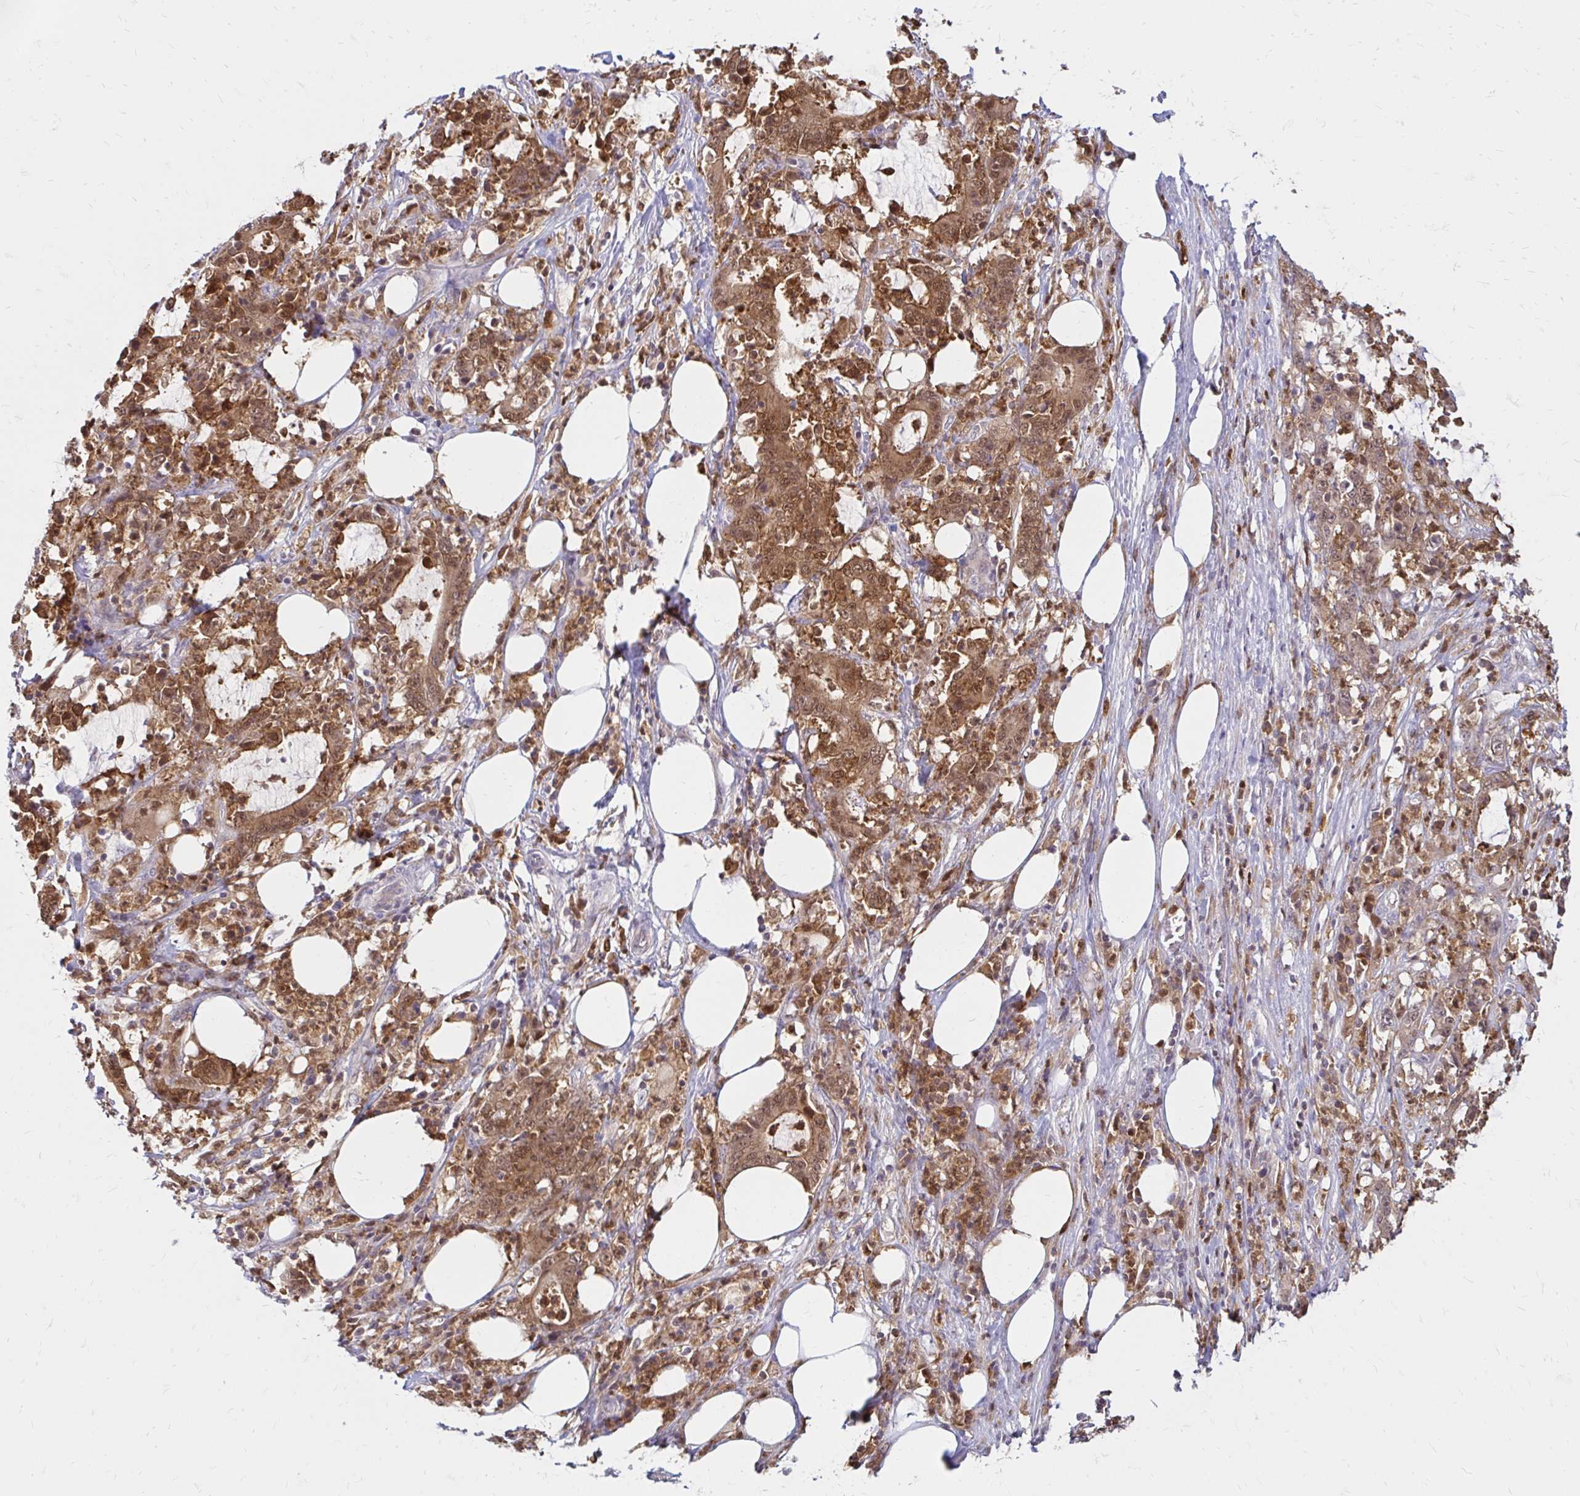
{"staining": {"intensity": "moderate", "quantity": ">75%", "location": "cytoplasmic/membranous,nuclear"}, "tissue": "stomach cancer", "cell_type": "Tumor cells", "image_type": "cancer", "snomed": [{"axis": "morphology", "description": "Adenocarcinoma, NOS"}, {"axis": "topography", "description": "Stomach, upper"}], "caption": "Tumor cells reveal medium levels of moderate cytoplasmic/membranous and nuclear positivity in approximately >75% of cells in human stomach cancer (adenocarcinoma).", "gene": "PYCARD", "patient": {"sex": "male", "age": 68}}